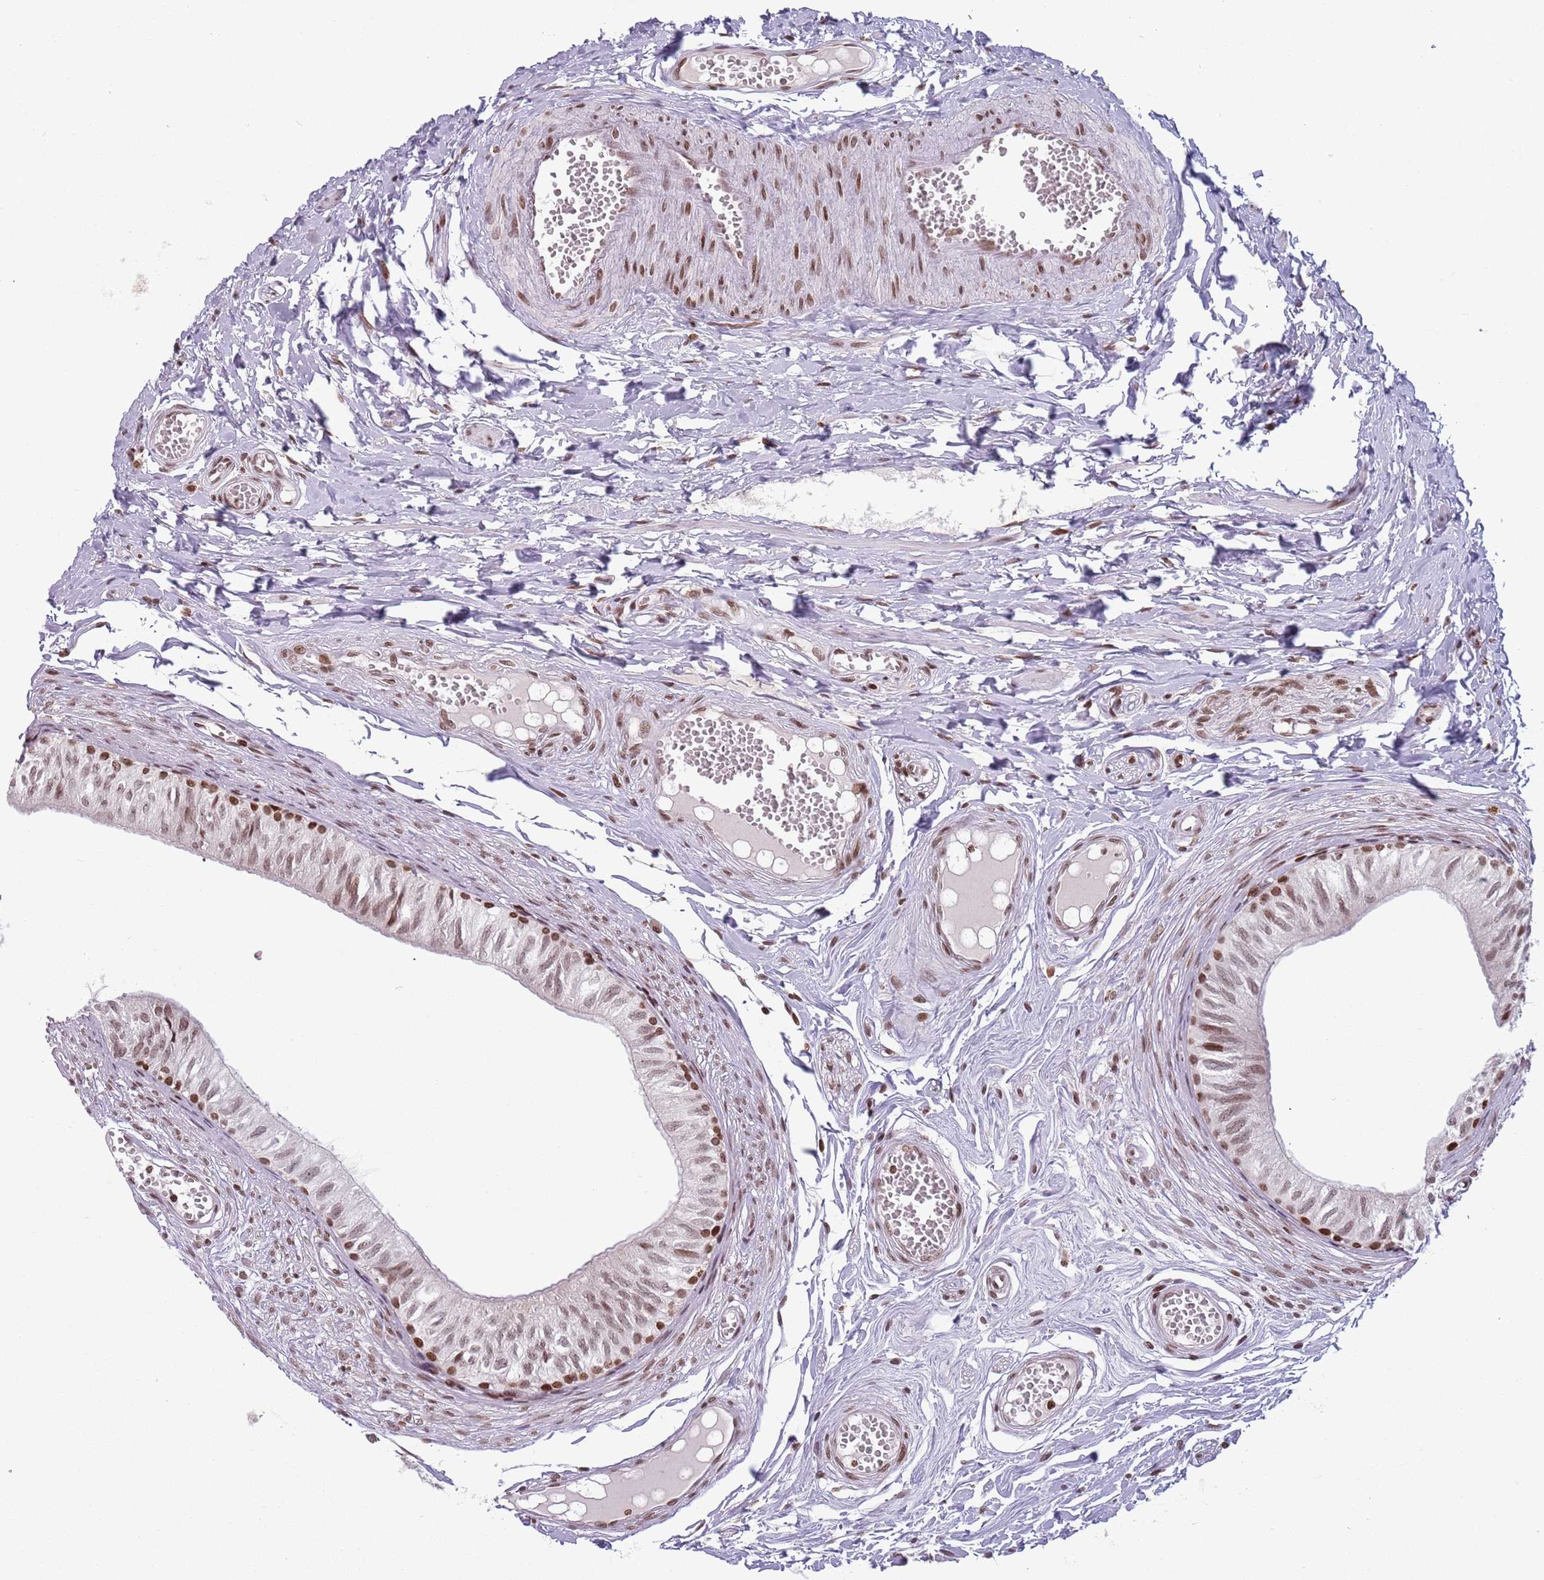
{"staining": {"intensity": "moderate", "quantity": ">75%", "location": "nuclear"}, "tissue": "epididymis", "cell_type": "Glandular cells", "image_type": "normal", "snomed": [{"axis": "morphology", "description": "Normal tissue, NOS"}, {"axis": "topography", "description": "Epididymis"}], "caption": "IHC of unremarkable epididymis exhibits medium levels of moderate nuclear positivity in about >75% of glandular cells. (DAB (3,3'-diaminobenzidine) = brown stain, brightfield microscopy at high magnification).", "gene": "SH3RF3", "patient": {"sex": "male", "age": 37}}